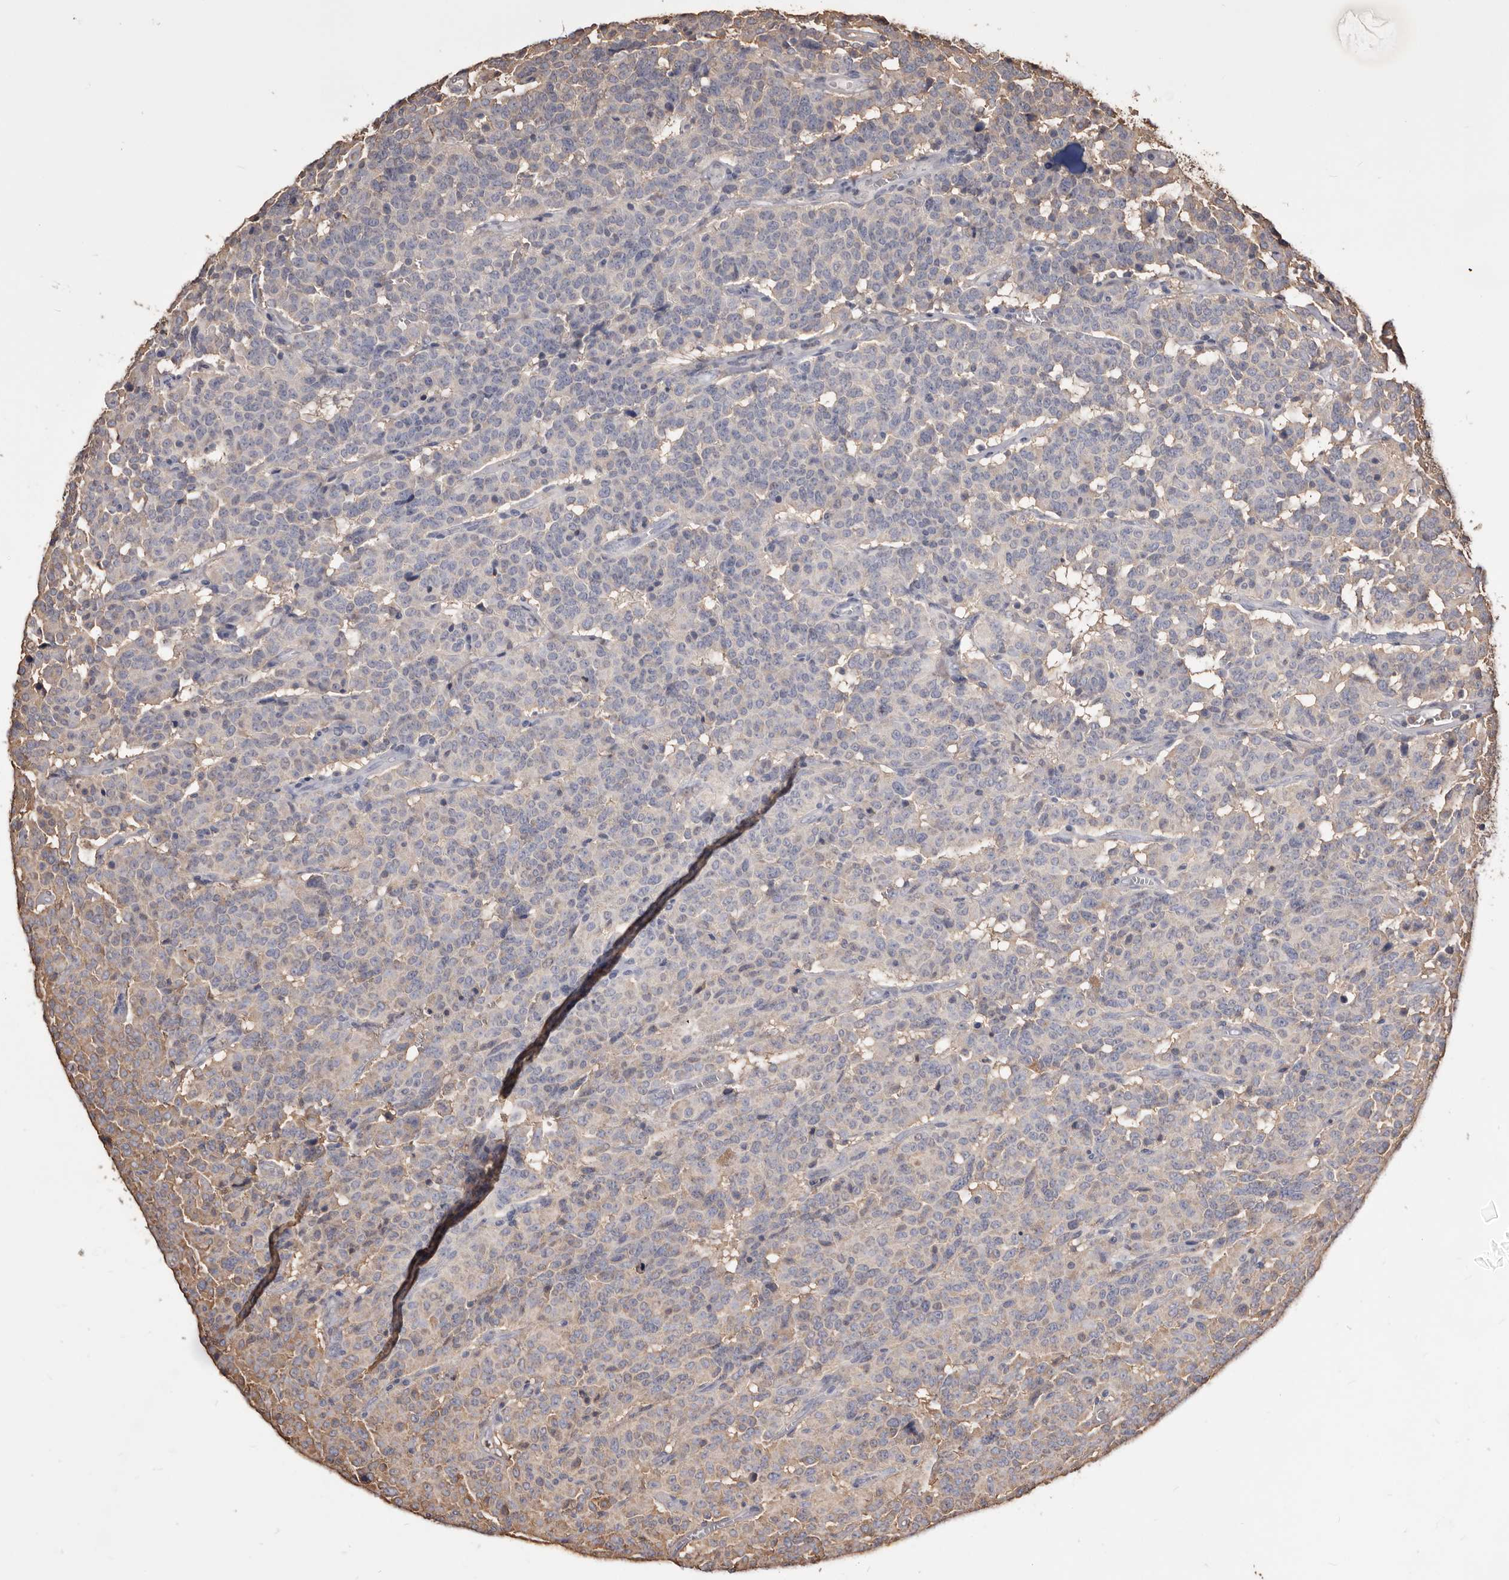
{"staining": {"intensity": "weak", "quantity": "<25%", "location": "cytoplasmic/membranous"}, "tissue": "carcinoid", "cell_type": "Tumor cells", "image_type": "cancer", "snomed": [{"axis": "morphology", "description": "Carcinoid, malignant, NOS"}, {"axis": "topography", "description": "Lung"}], "caption": "Tumor cells are negative for protein expression in human carcinoid.", "gene": "PKM", "patient": {"sex": "female", "age": 46}}